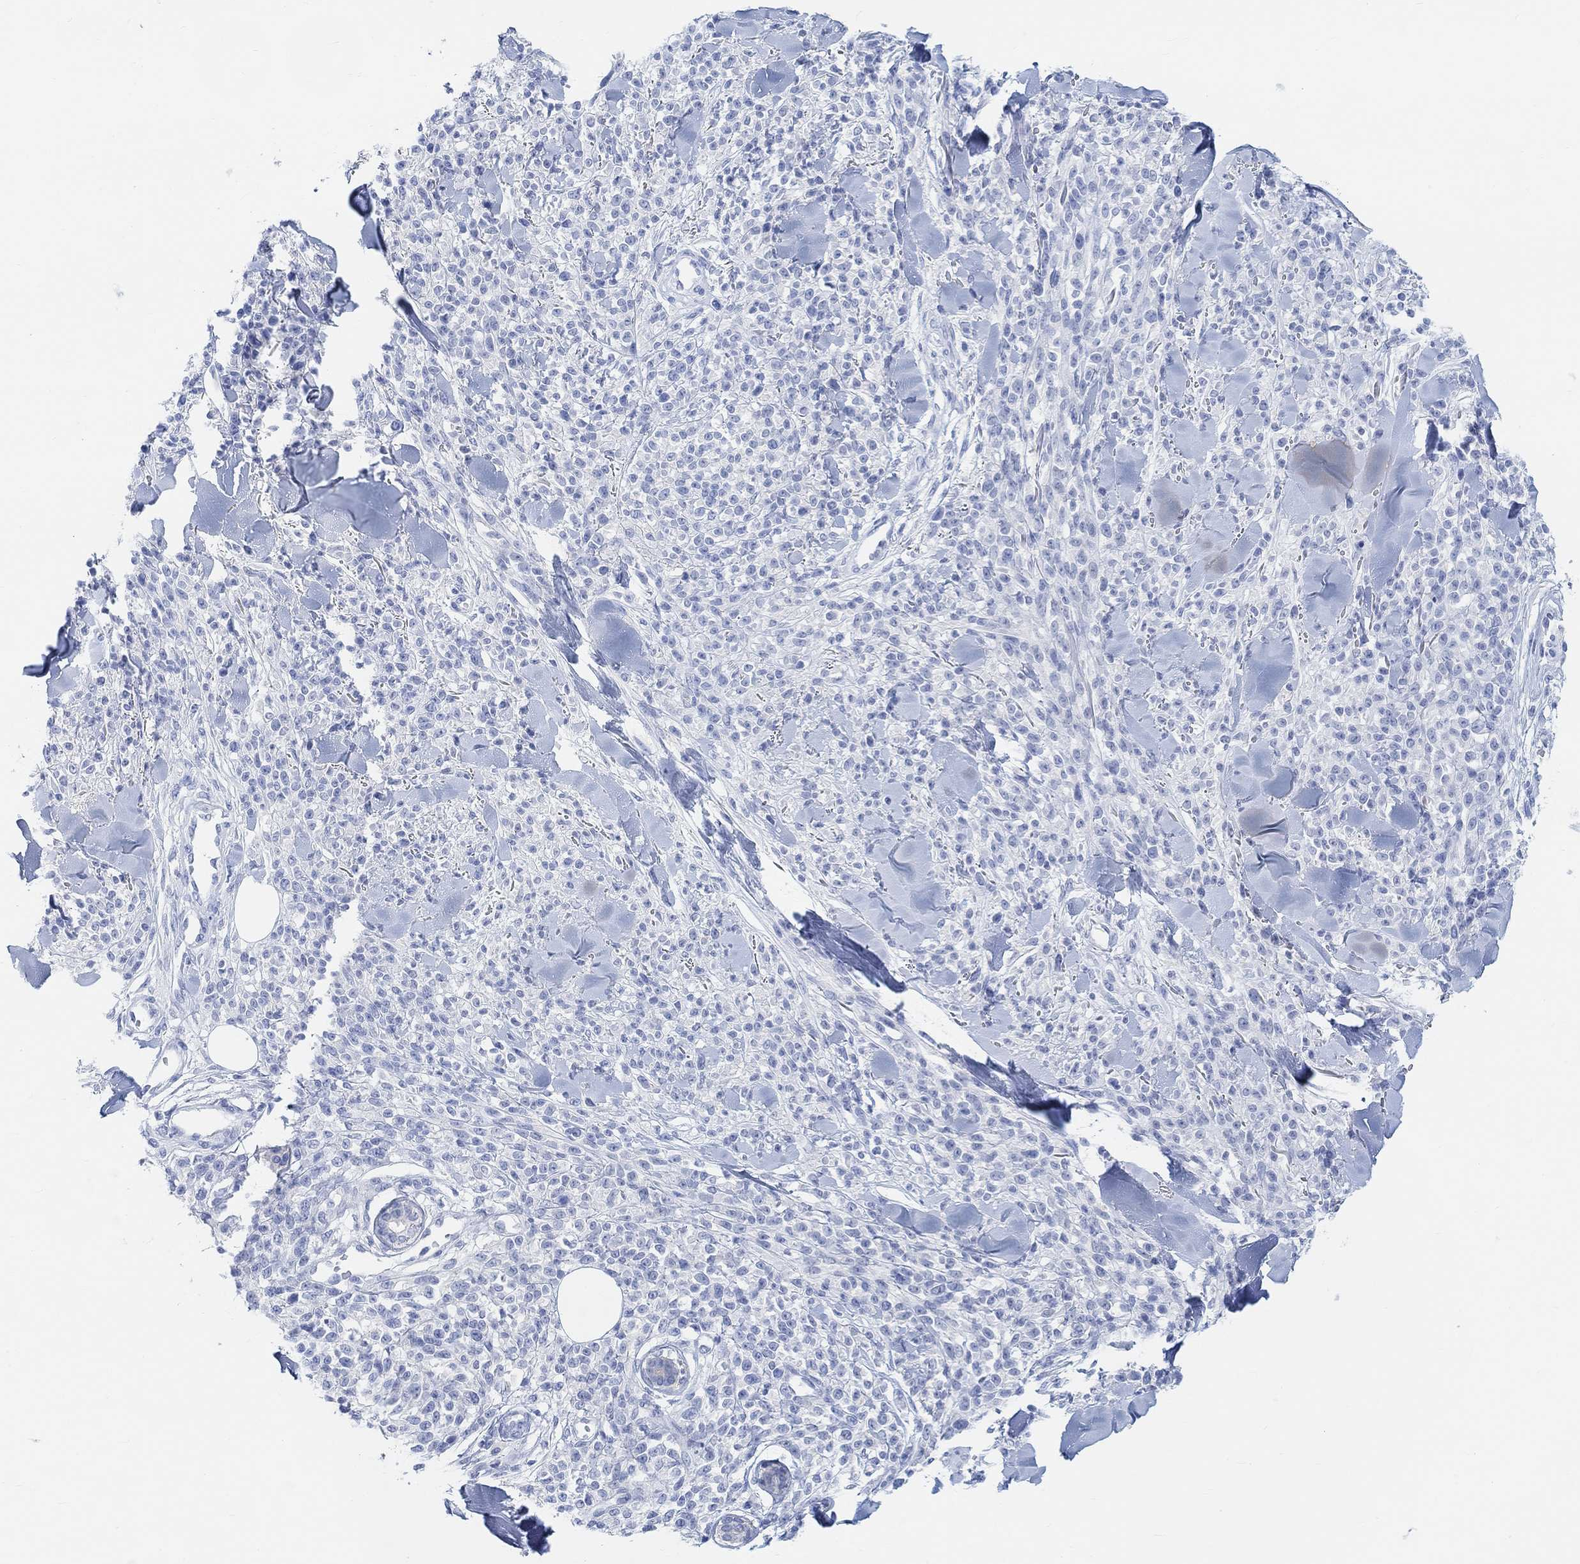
{"staining": {"intensity": "negative", "quantity": "none", "location": "none"}, "tissue": "melanoma", "cell_type": "Tumor cells", "image_type": "cancer", "snomed": [{"axis": "morphology", "description": "Malignant melanoma, NOS"}, {"axis": "topography", "description": "Skin"}, {"axis": "topography", "description": "Skin of trunk"}], "caption": "DAB immunohistochemical staining of melanoma shows no significant expression in tumor cells.", "gene": "ENO4", "patient": {"sex": "male", "age": 74}}